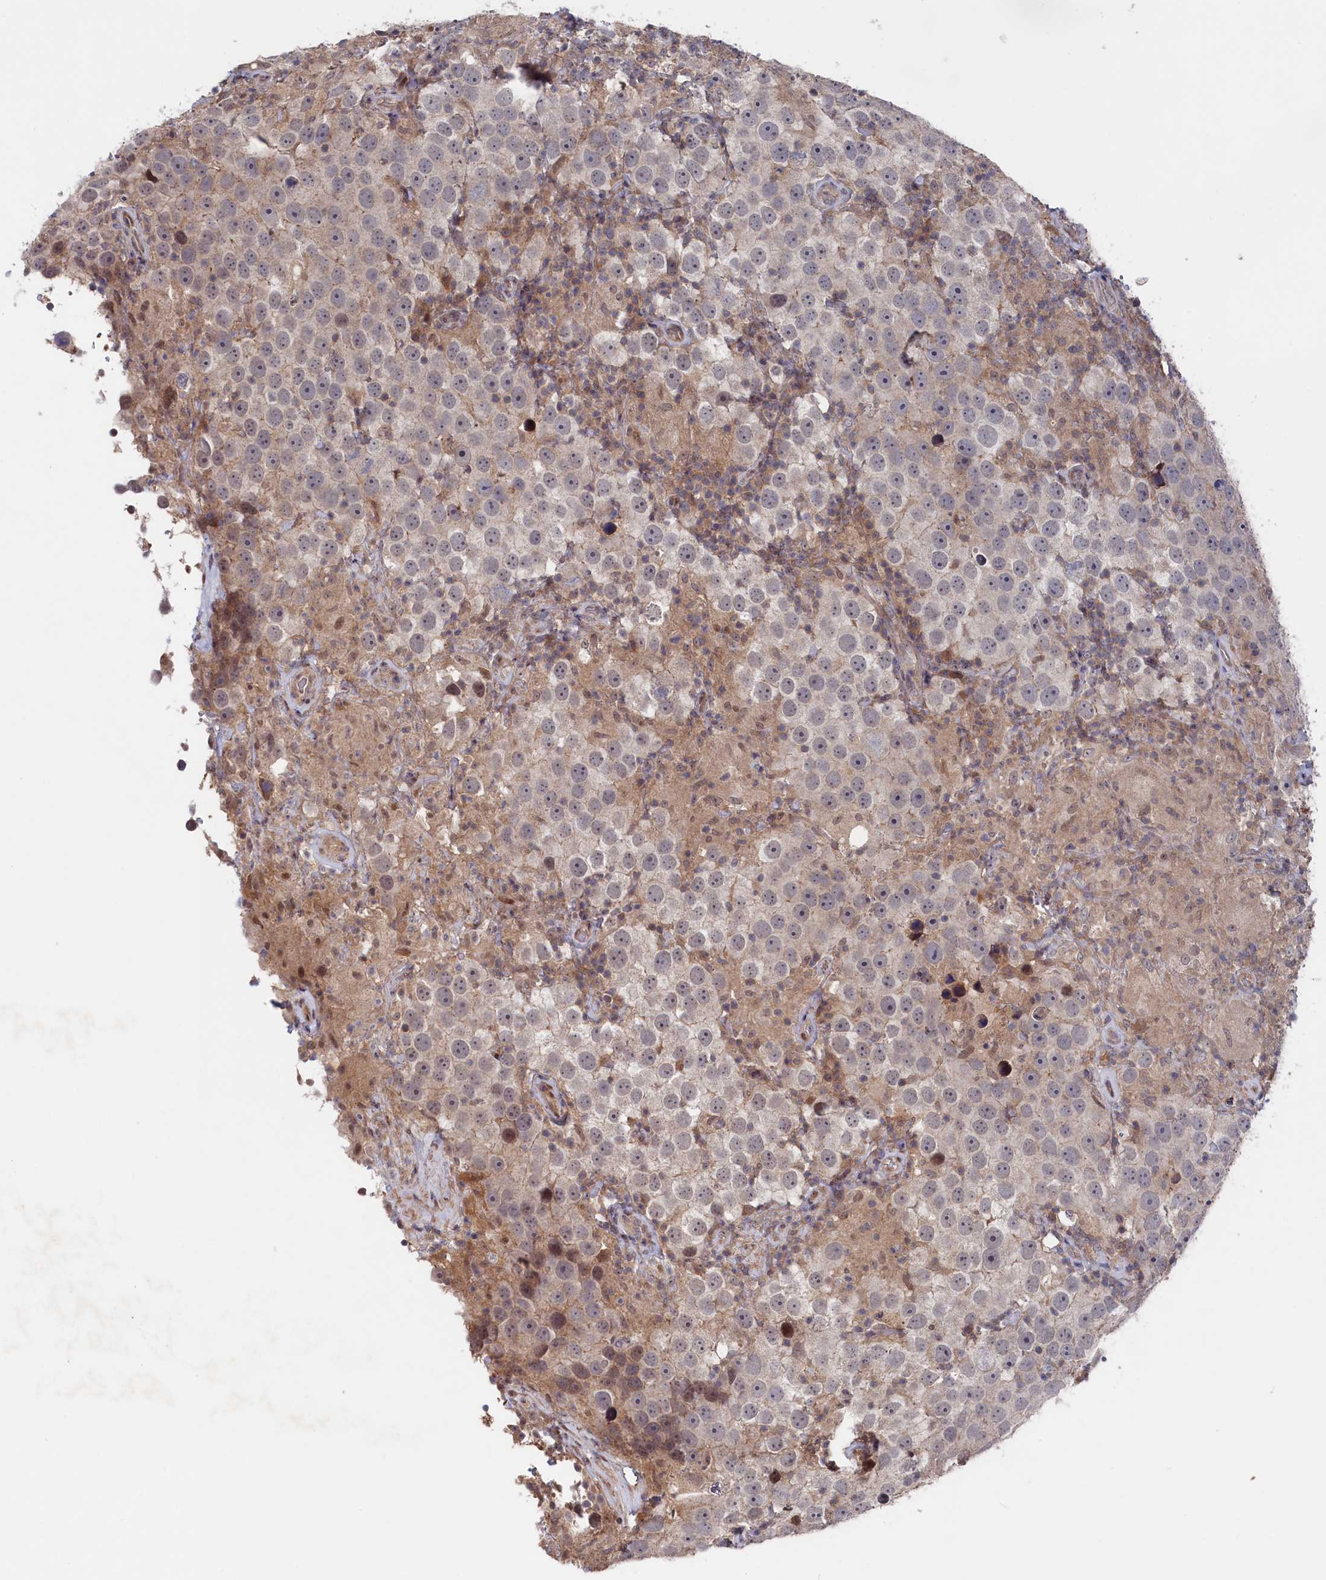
{"staining": {"intensity": "weak", "quantity": "<25%", "location": "cytoplasmic/membranous"}, "tissue": "testis cancer", "cell_type": "Tumor cells", "image_type": "cancer", "snomed": [{"axis": "morphology", "description": "Seminoma, NOS"}, {"axis": "topography", "description": "Testis"}], "caption": "Tumor cells are negative for protein expression in human seminoma (testis).", "gene": "TMC5", "patient": {"sex": "male", "age": 49}}